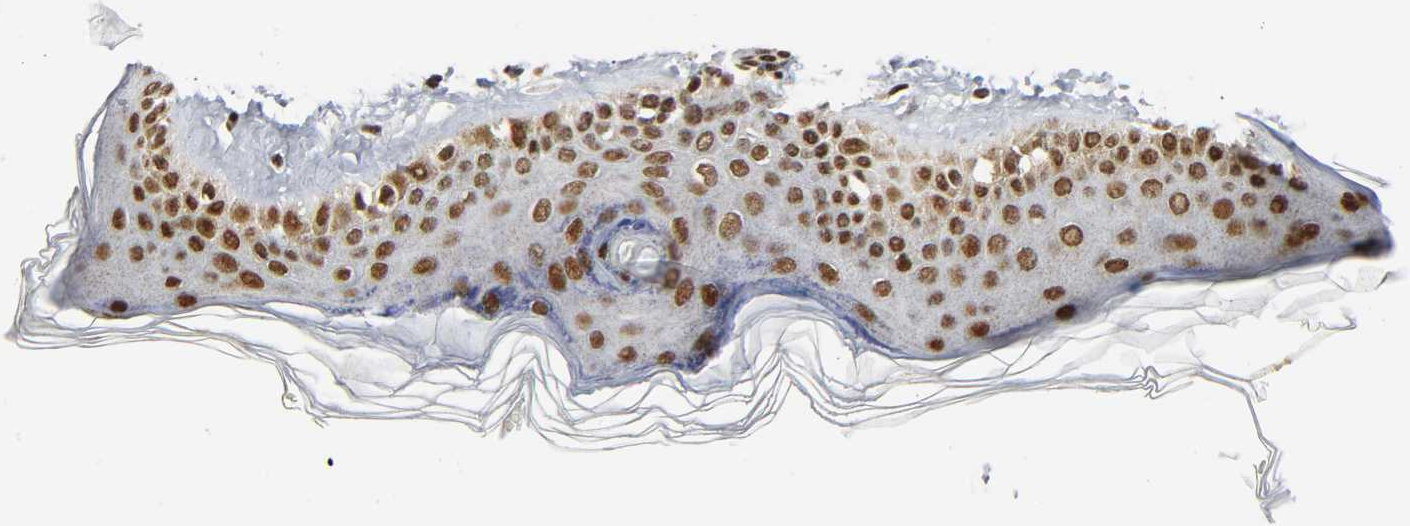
{"staining": {"intensity": "moderate", "quantity": ">75%", "location": "nuclear"}, "tissue": "skin", "cell_type": "Fibroblasts", "image_type": "normal", "snomed": [{"axis": "morphology", "description": "Normal tissue, NOS"}, {"axis": "topography", "description": "Skin"}], "caption": "IHC (DAB) staining of normal human skin exhibits moderate nuclear protein positivity in about >75% of fibroblasts.", "gene": "CDK9", "patient": {"sex": "male", "age": 63}}